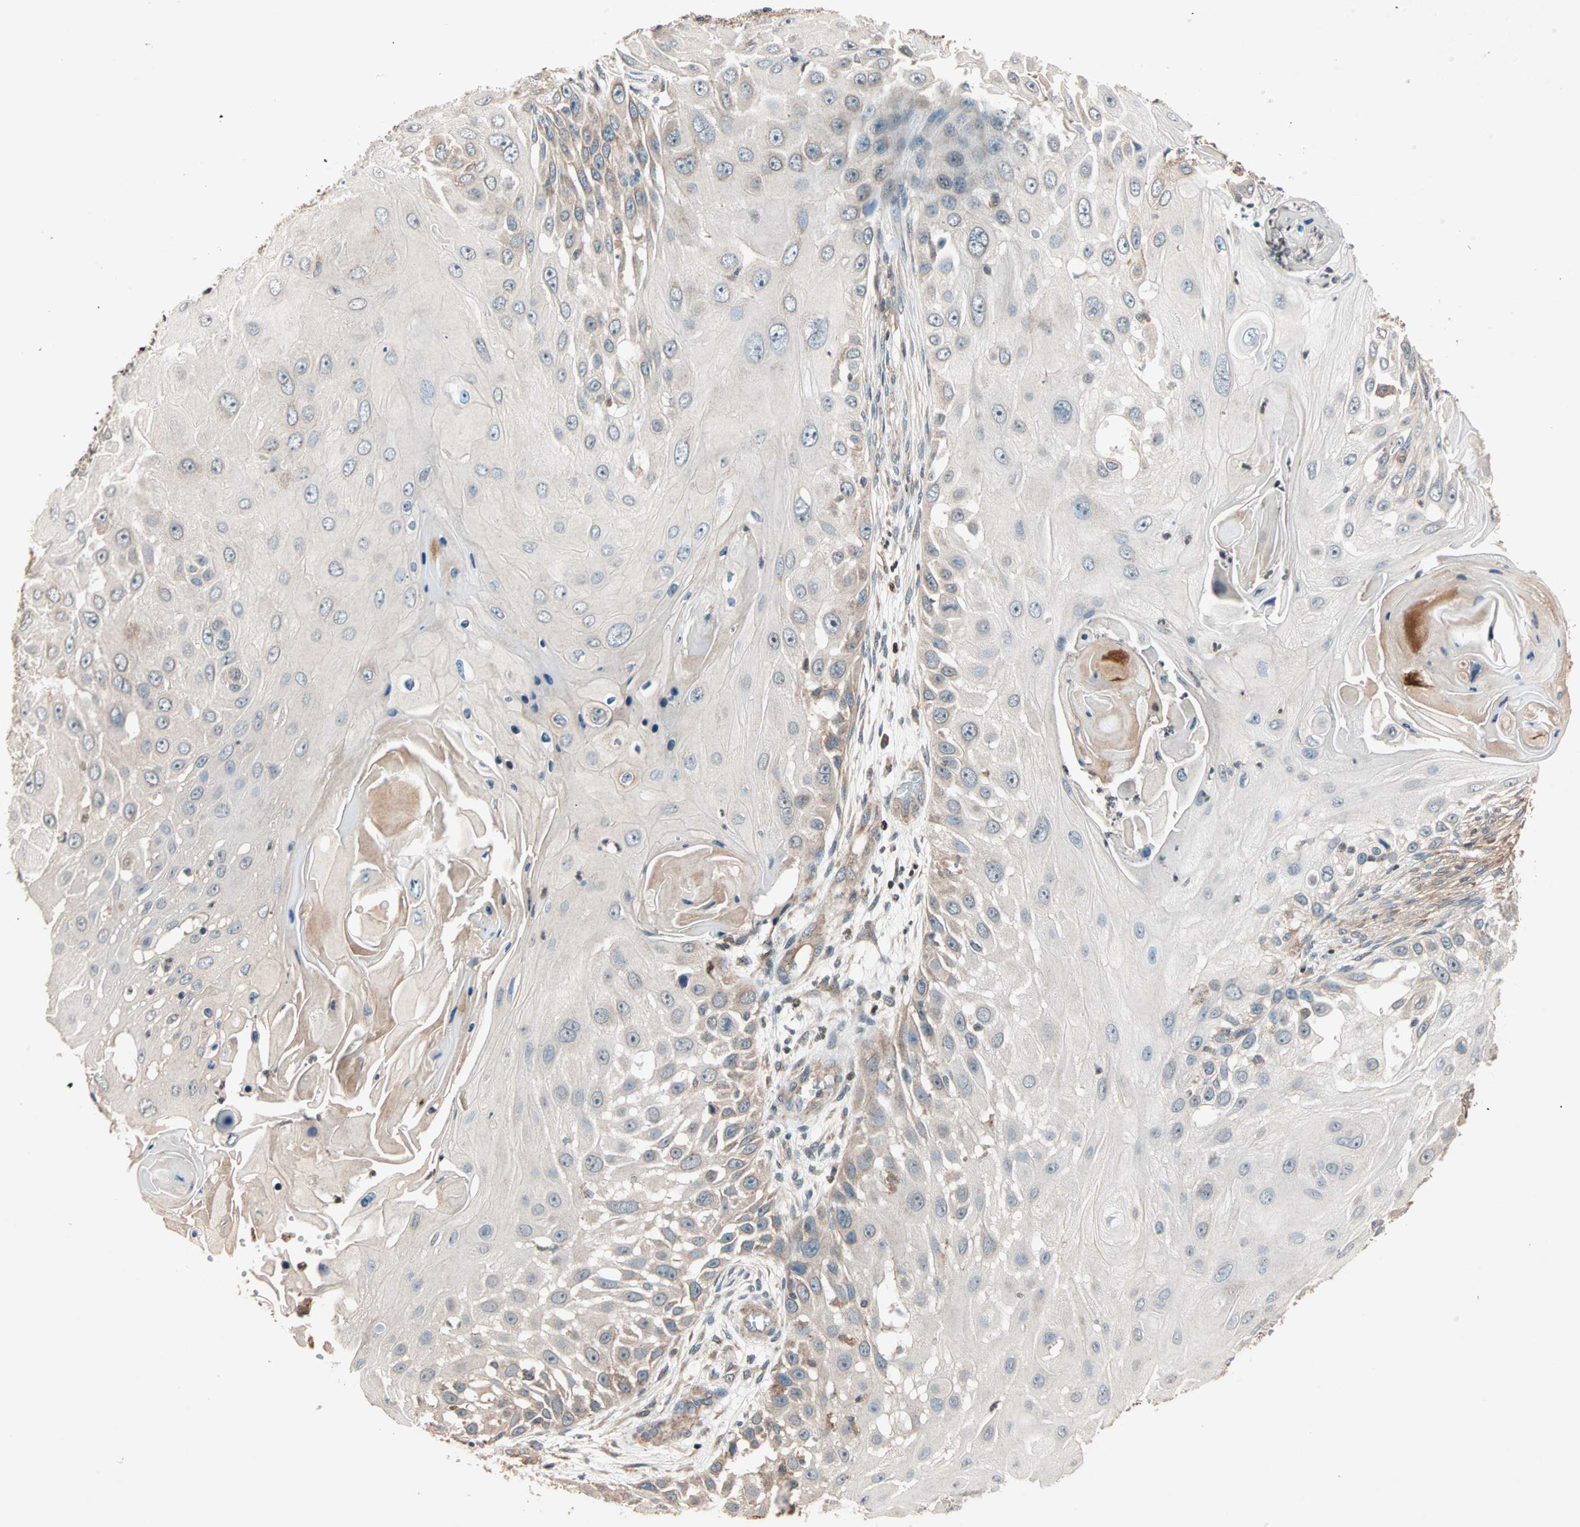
{"staining": {"intensity": "weak", "quantity": "25%-75%", "location": "cytoplasmic/membranous"}, "tissue": "skin cancer", "cell_type": "Tumor cells", "image_type": "cancer", "snomed": [{"axis": "morphology", "description": "Squamous cell carcinoma, NOS"}, {"axis": "topography", "description": "Skin"}], "caption": "Immunohistochemistry (IHC) (DAB (3,3'-diaminobenzidine)) staining of skin squamous cell carcinoma reveals weak cytoplasmic/membranous protein expression in approximately 25%-75% of tumor cells. The protein is shown in brown color, while the nuclei are stained blue.", "gene": "HECW1", "patient": {"sex": "female", "age": 44}}